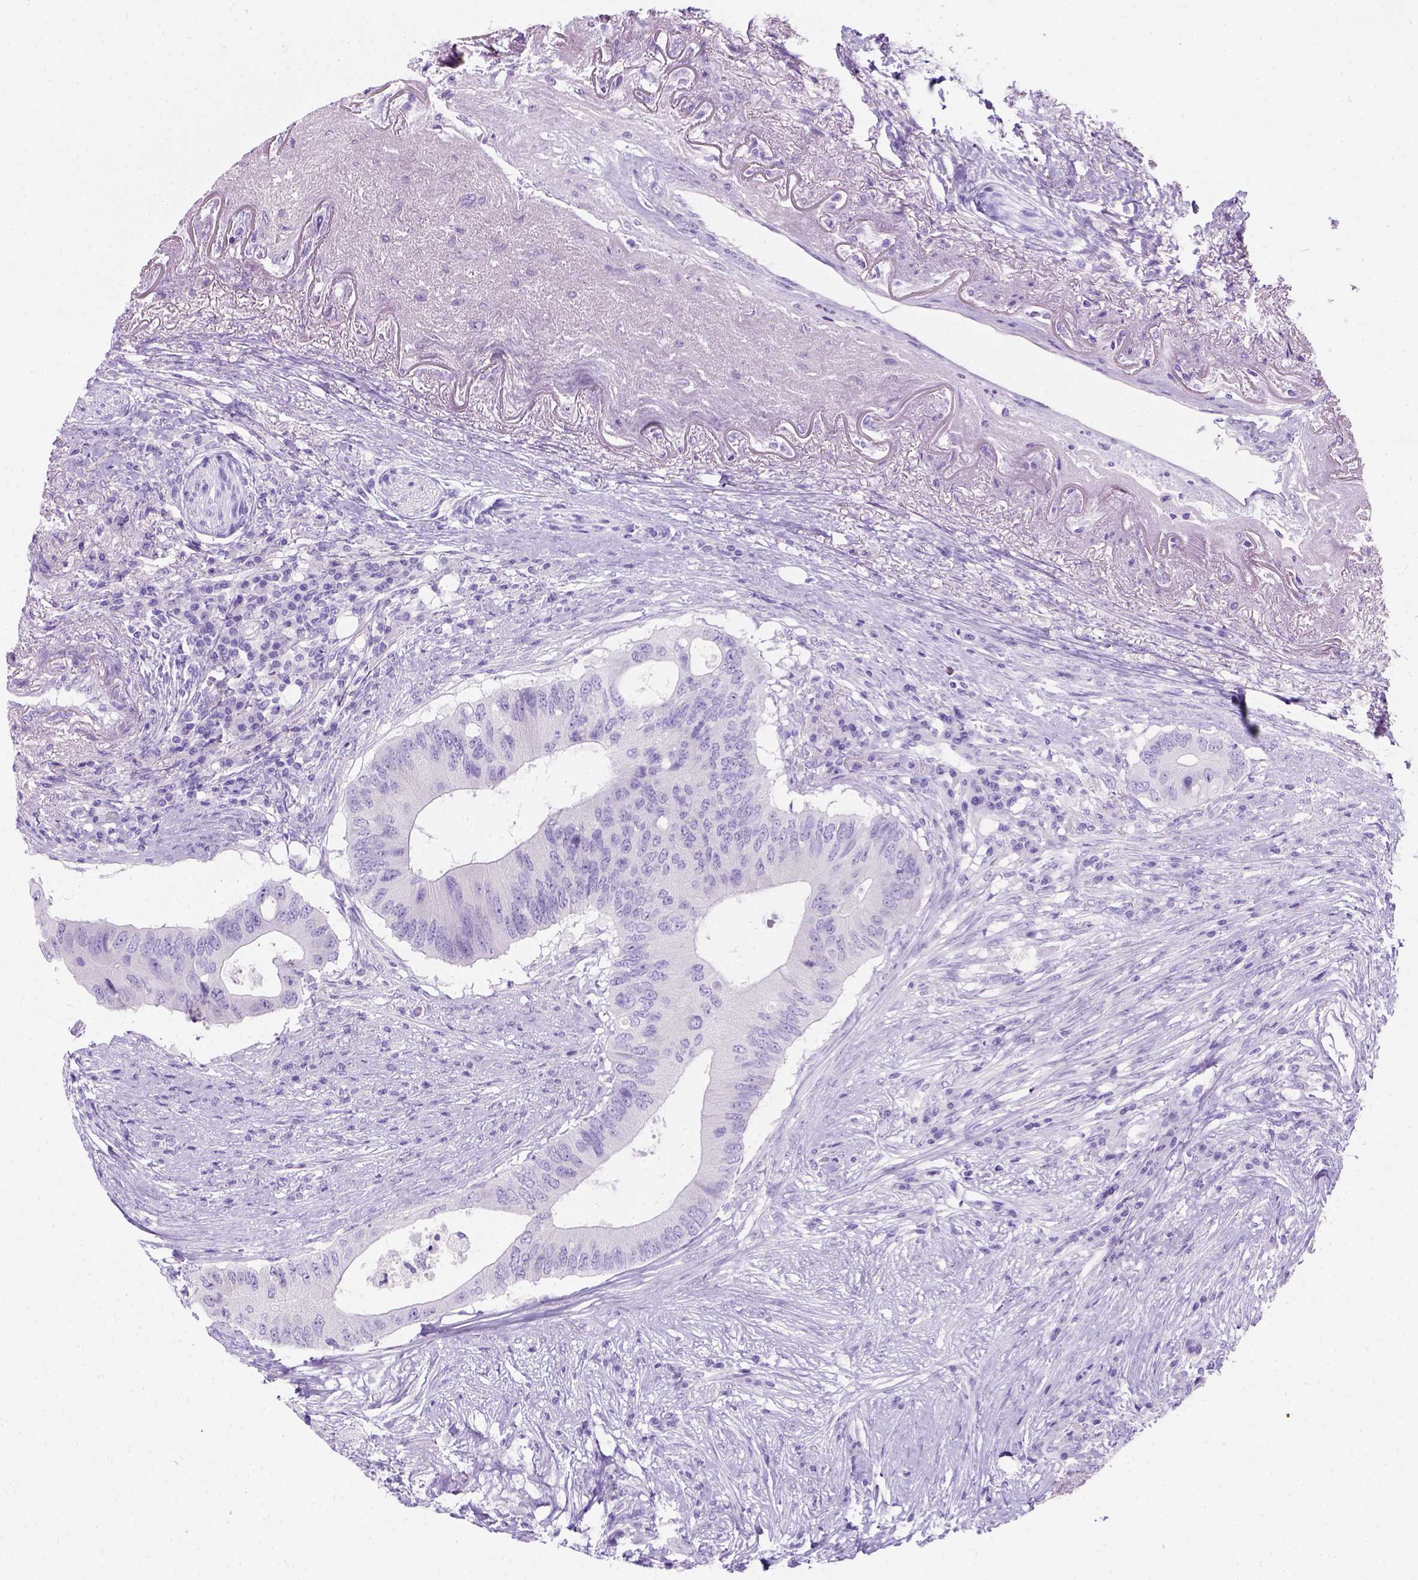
{"staining": {"intensity": "negative", "quantity": "none", "location": "none"}, "tissue": "colorectal cancer", "cell_type": "Tumor cells", "image_type": "cancer", "snomed": [{"axis": "morphology", "description": "Adenocarcinoma, NOS"}, {"axis": "topography", "description": "Colon"}], "caption": "IHC histopathology image of neoplastic tissue: human colorectal cancer (adenocarcinoma) stained with DAB (3,3'-diaminobenzidine) exhibits no significant protein positivity in tumor cells.", "gene": "C7orf57", "patient": {"sex": "male", "age": 71}}